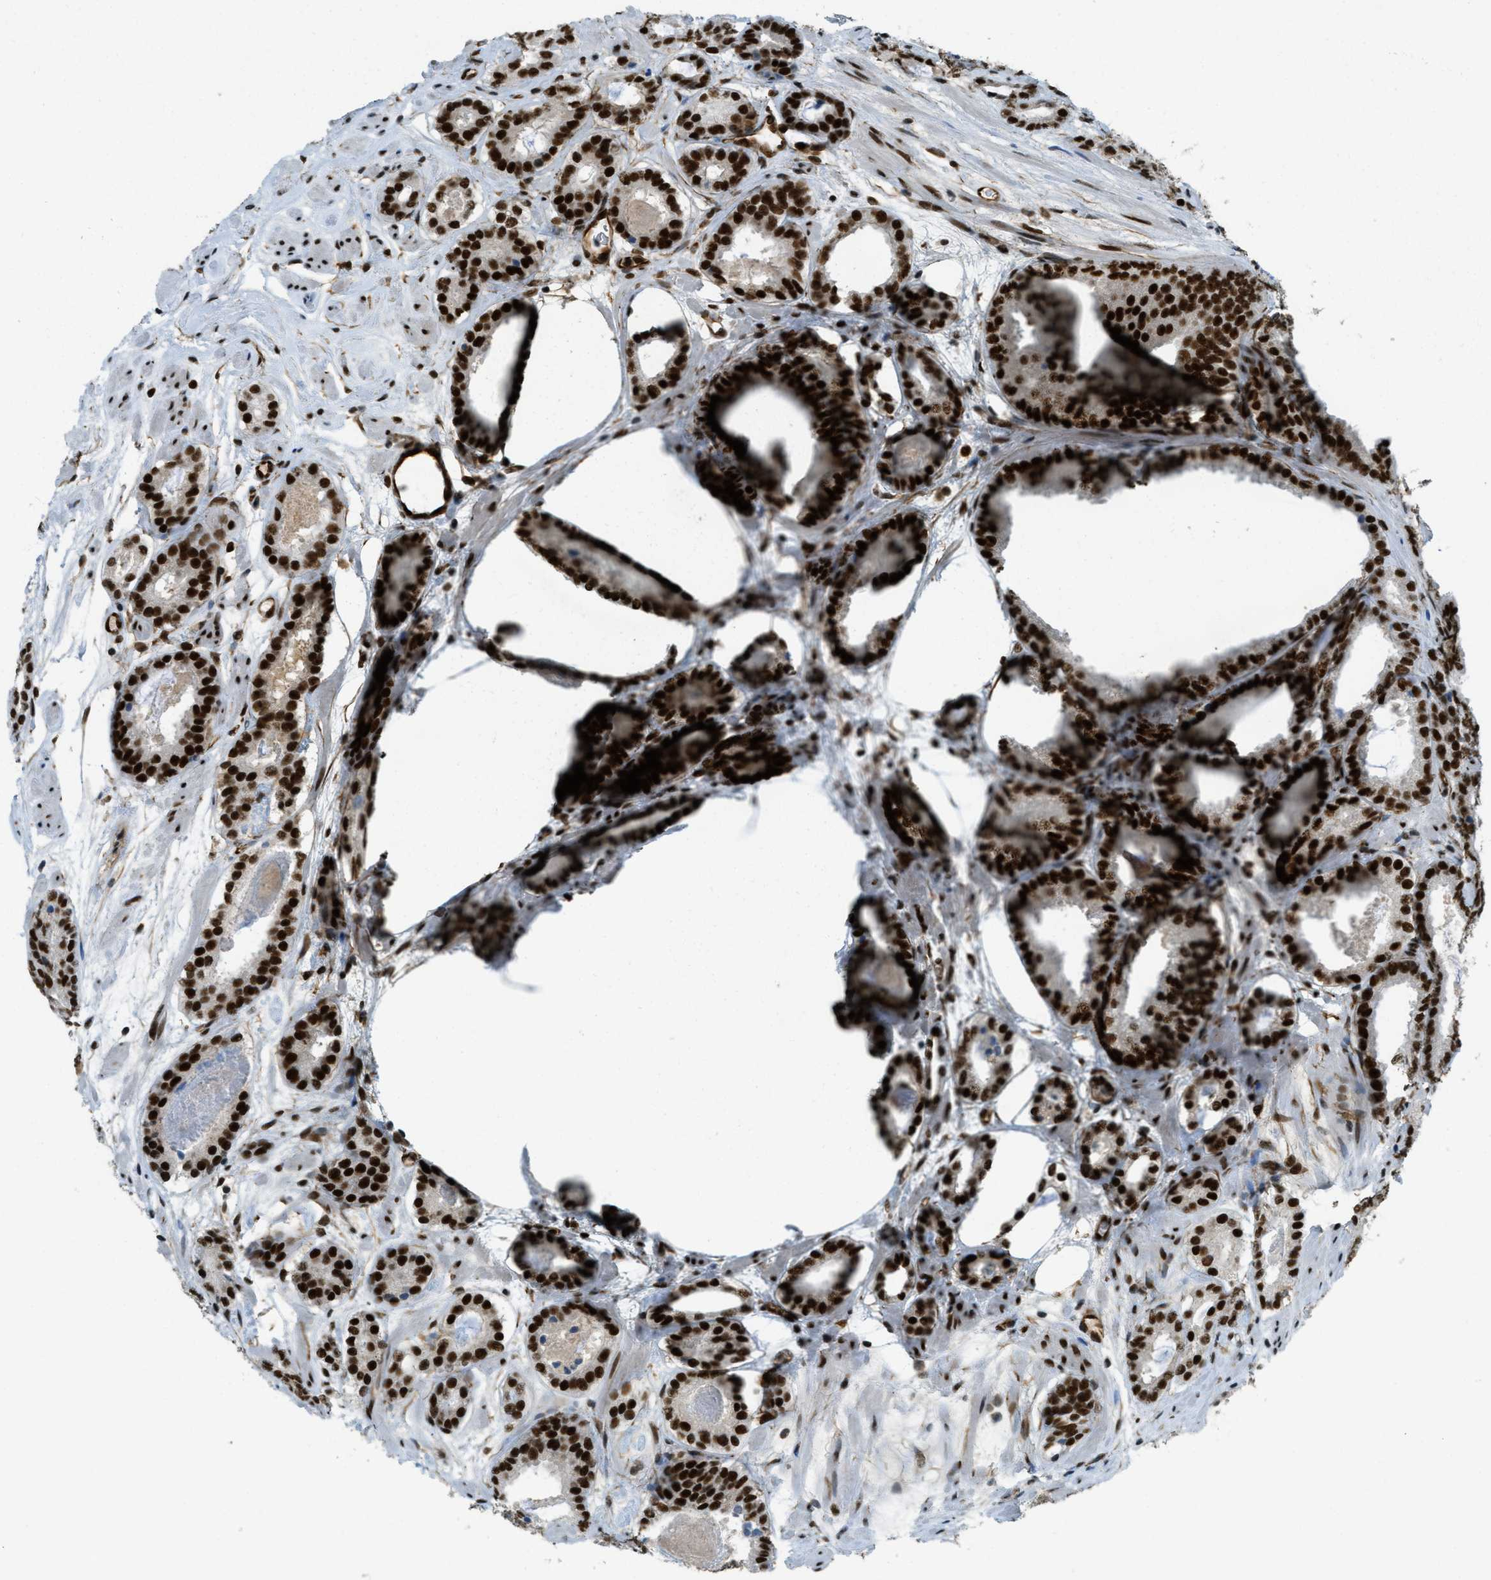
{"staining": {"intensity": "strong", "quantity": ">75%", "location": "nuclear"}, "tissue": "prostate cancer", "cell_type": "Tumor cells", "image_type": "cancer", "snomed": [{"axis": "morphology", "description": "Adenocarcinoma, Low grade"}, {"axis": "topography", "description": "Prostate"}], "caption": "Approximately >75% of tumor cells in prostate adenocarcinoma (low-grade) reveal strong nuclear protein expression as visualized by brown immunohistochemical staining.", "gene": "ZFR", "patient": {"sex": "male", "age": 69}}